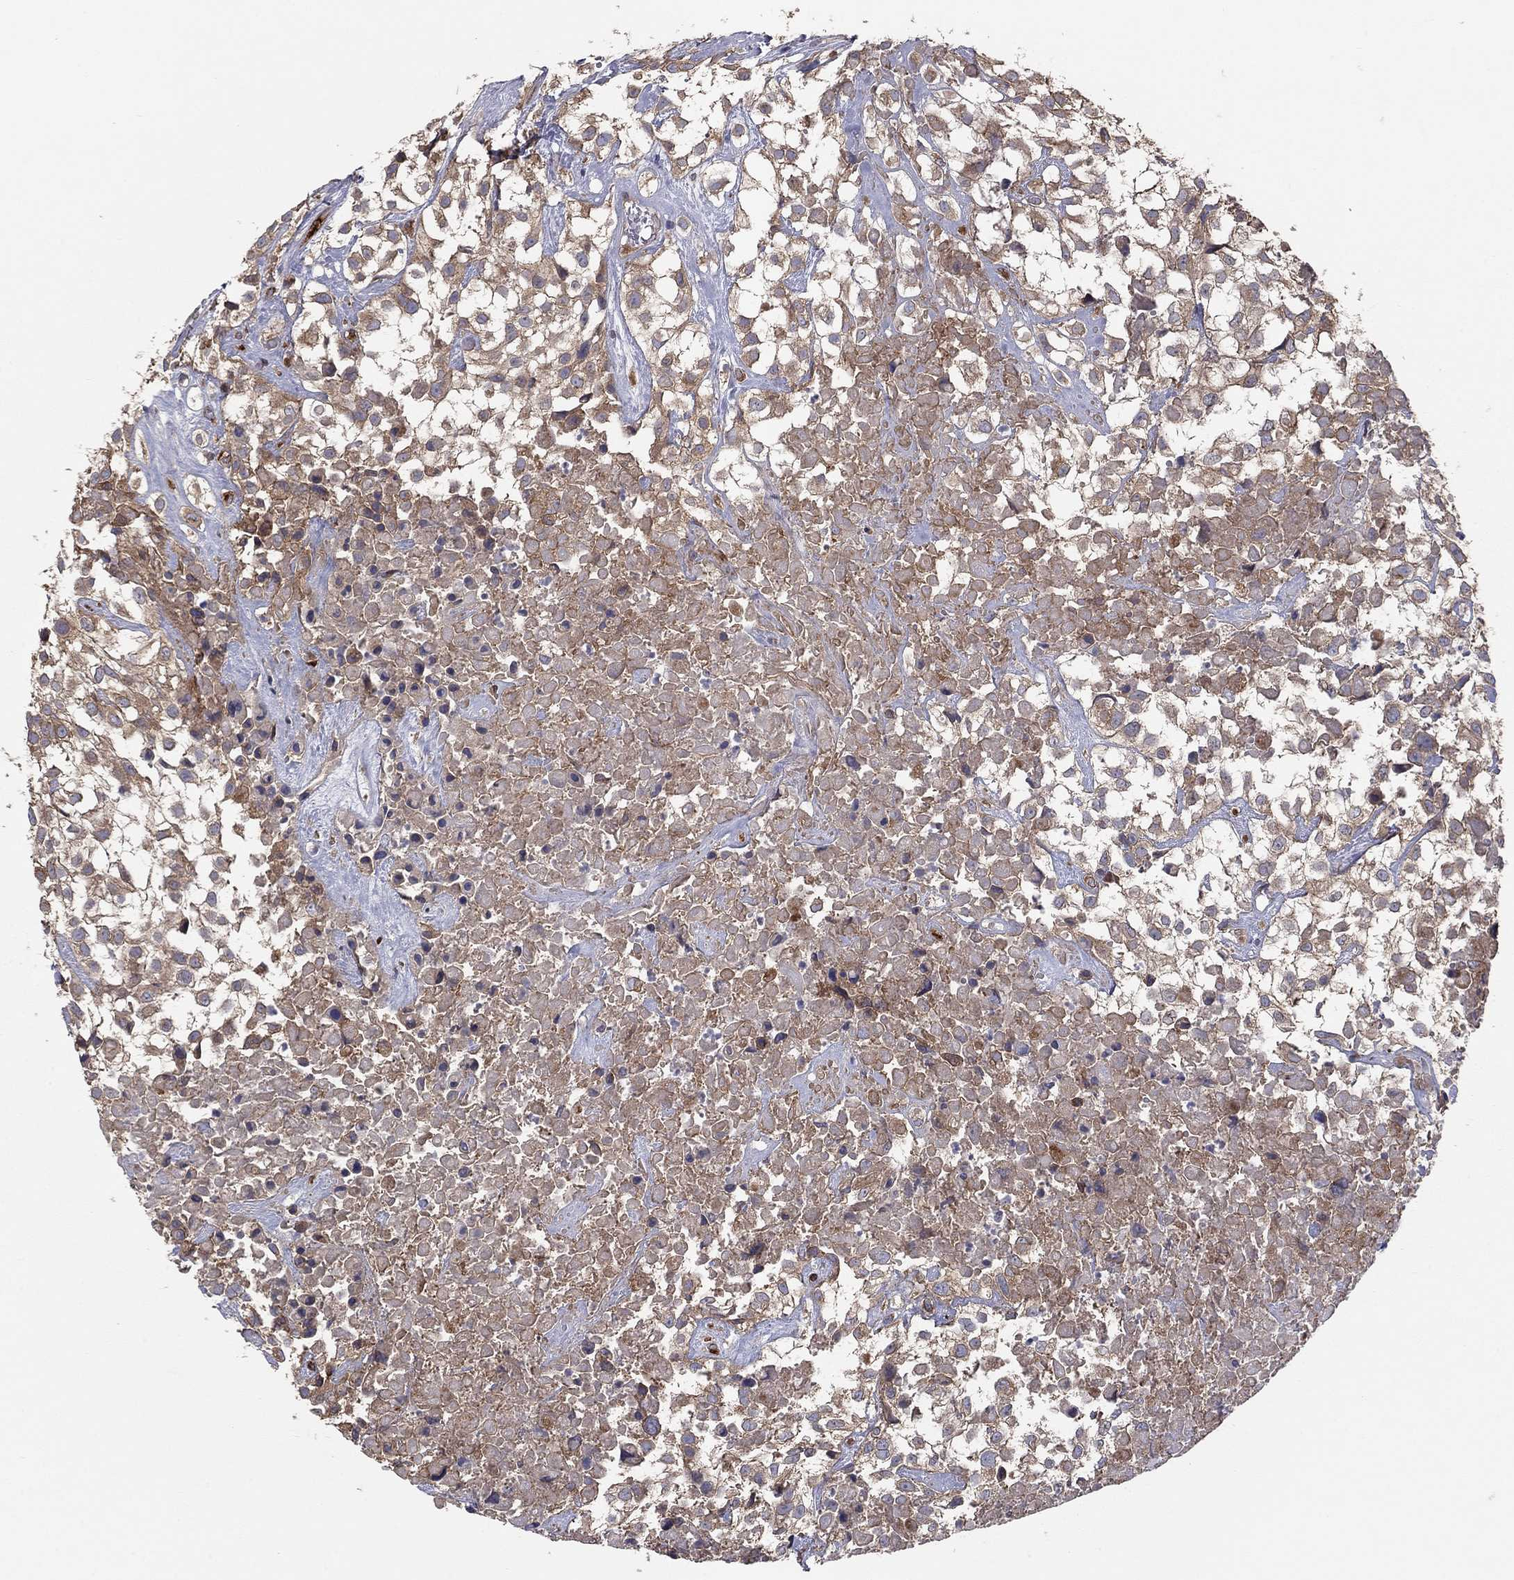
{"staining": {"intensity": "moderate", "quantity": "<25%", "location": "cytoplasmic/membranous"}, "tissue": "urothelial cancer", "cell_type": "Tumor cells", "image_type": "cancer", "snomed": [{"axis": "morphology", "description": "Urothelial carcinoma, High grade"}, {"axis": "topography", "description": "Urinary bladder"}], "caption": "Moderate cytoplasmic/membranous protein staining is seen in about <25% of tumor cells in high-grade urothelial carcinoma.", "gene": "YIF1A", "patient": {"sex": "male", "age": 56}}